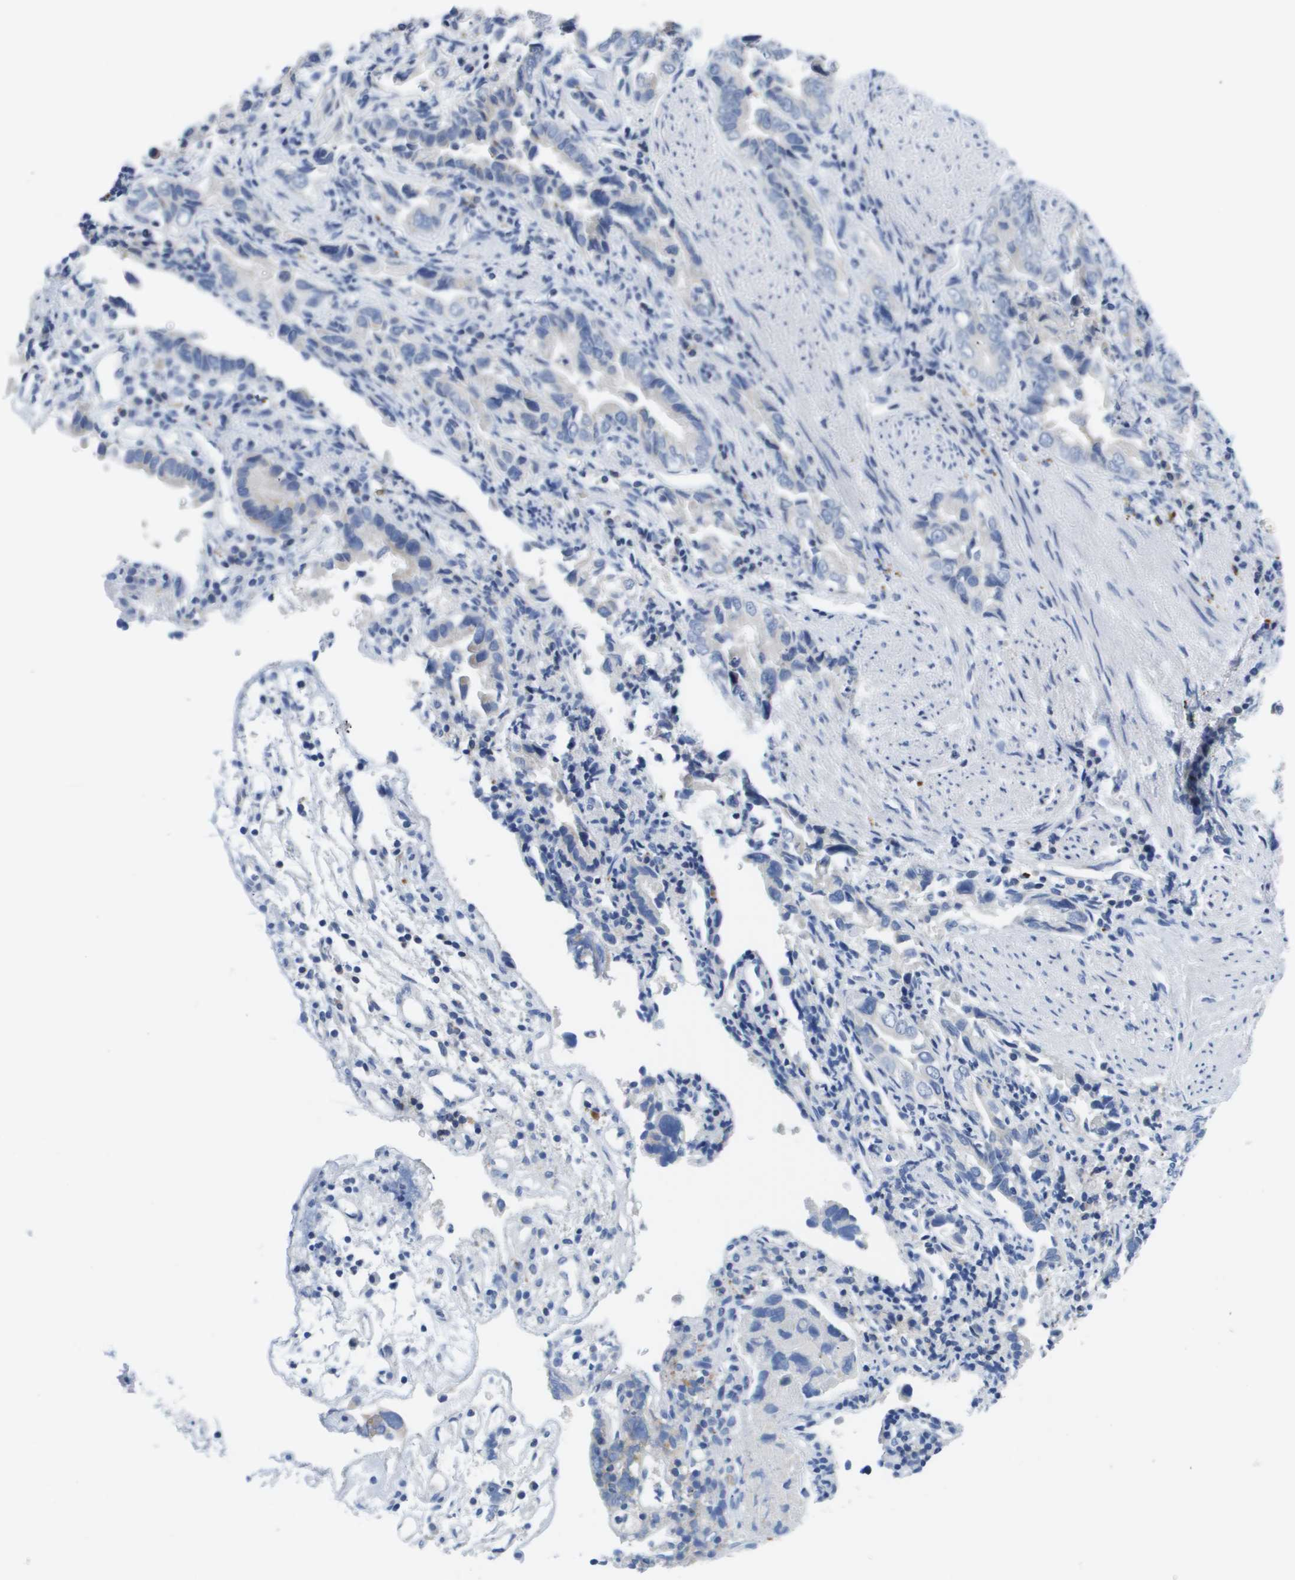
{"staining": {"intensity": "negative", "quantity": "none", "location": "none"}, "tissue": "liver cancer", "cell_type": "Tumor cells", "image_type": "cancer", "snomed": [{"axis": "morphology", "description": "Cholangiocarcinoma"}, {"axis": "topography", "description": "Liver"}], "caption": "DAB (3,3'-diaminobenzidine) immunohistochemical staining of human liver cancer (cholangiocarcinoma) demonstrates no significant staining in tumor cells. Brightfield microscopy of immunohistochemistry (IHC) stained with DAB (3,3'-diaminobenzidine) (brown) and hematoxylin (blue), captured at high magnification.", "gene": "MS4A1", "patient": {"sex": "female", "age": 79}}